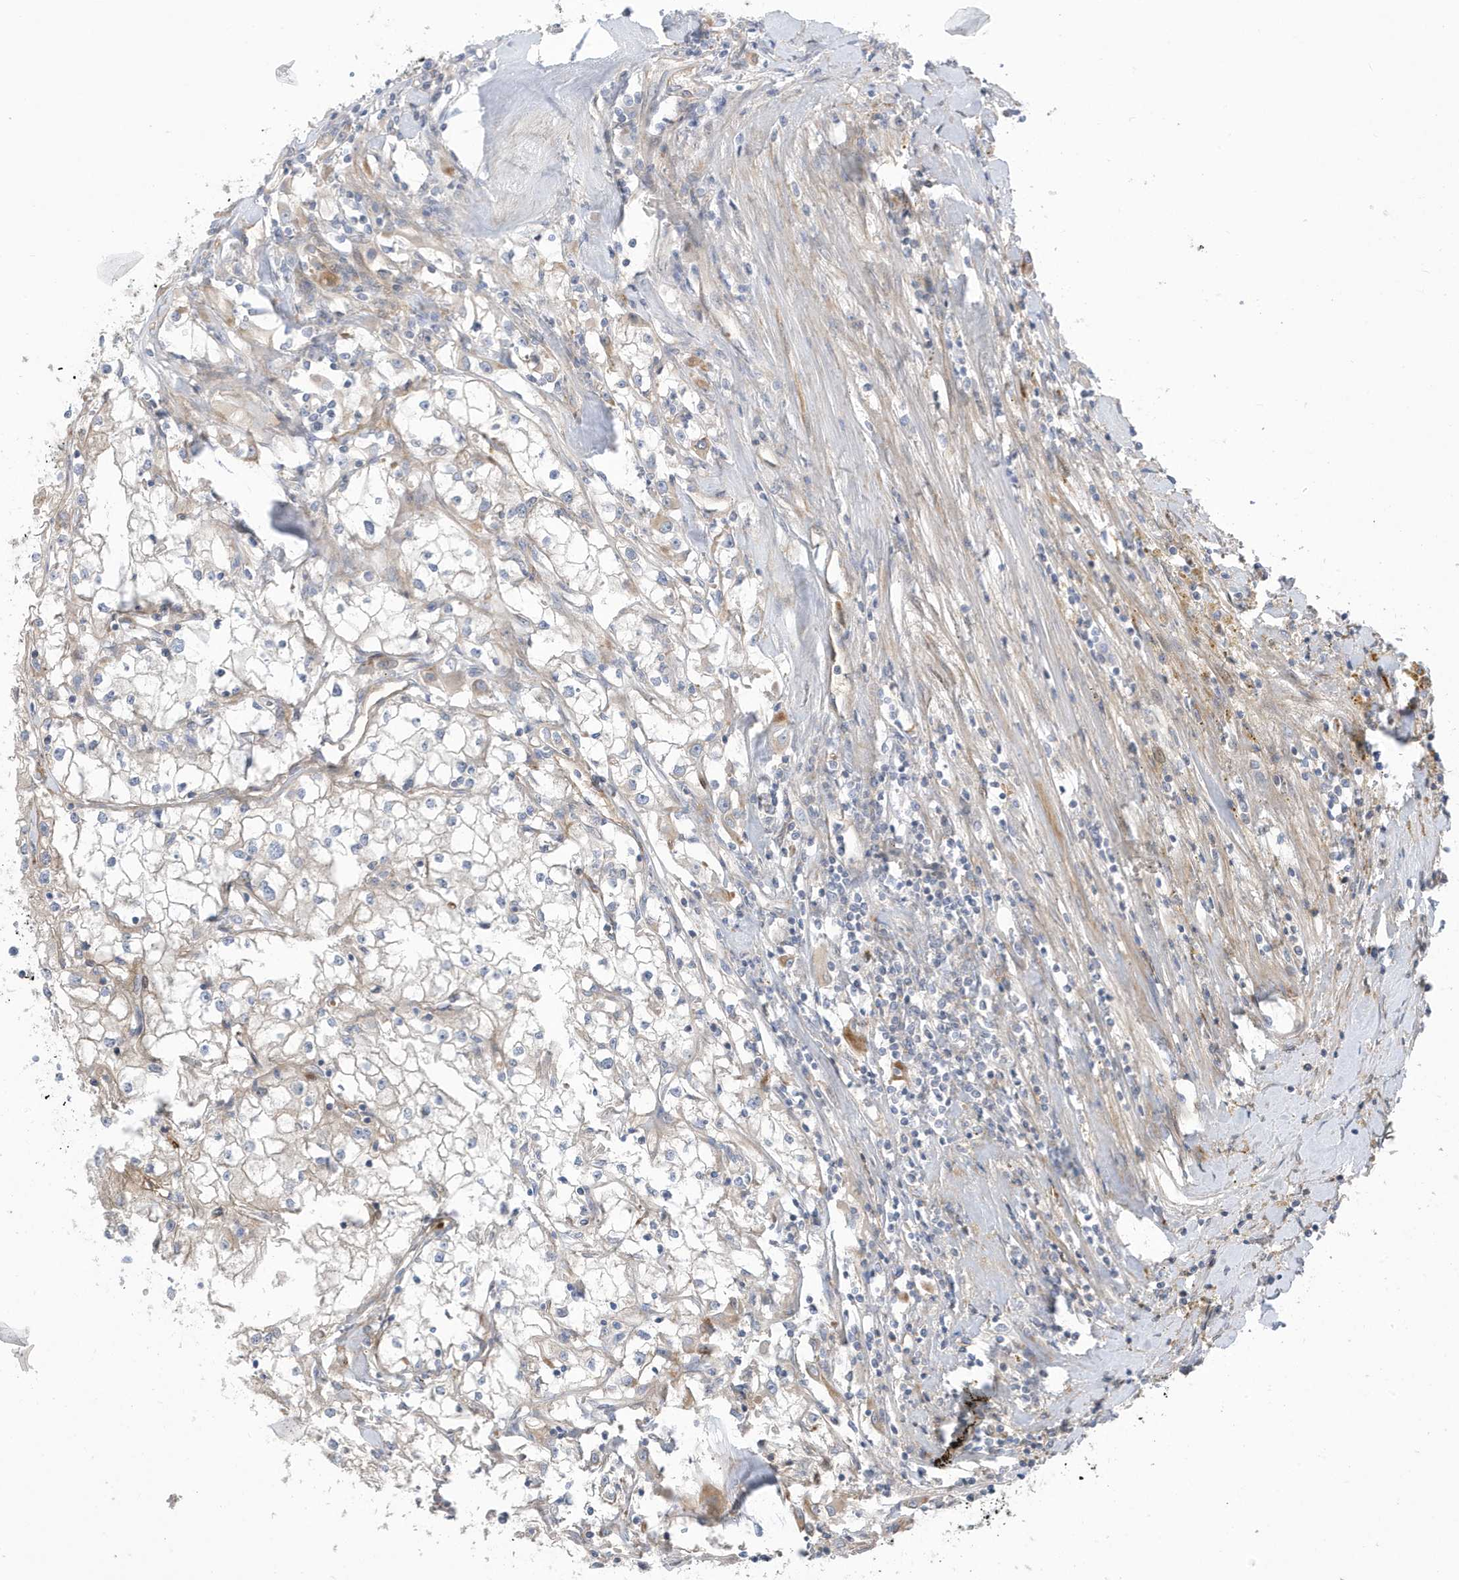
{"staining": {"intensity": "negative", "quantity": "none", "location": "none"}, "tissue": "renal cancer", "cell_type": "Tumor cells", "image_type": "cancer", "snomed": [{"axis": "morphology", "description": "Adenocarcinoma, NOS"}, {"axis": "topography", "description": "Kidney"}], "caption": "The image demonstrates no staining of tumor cells in renal cancer.", "gene": "ATP13A5", "patient": {"sex": "male", "age": 56}}